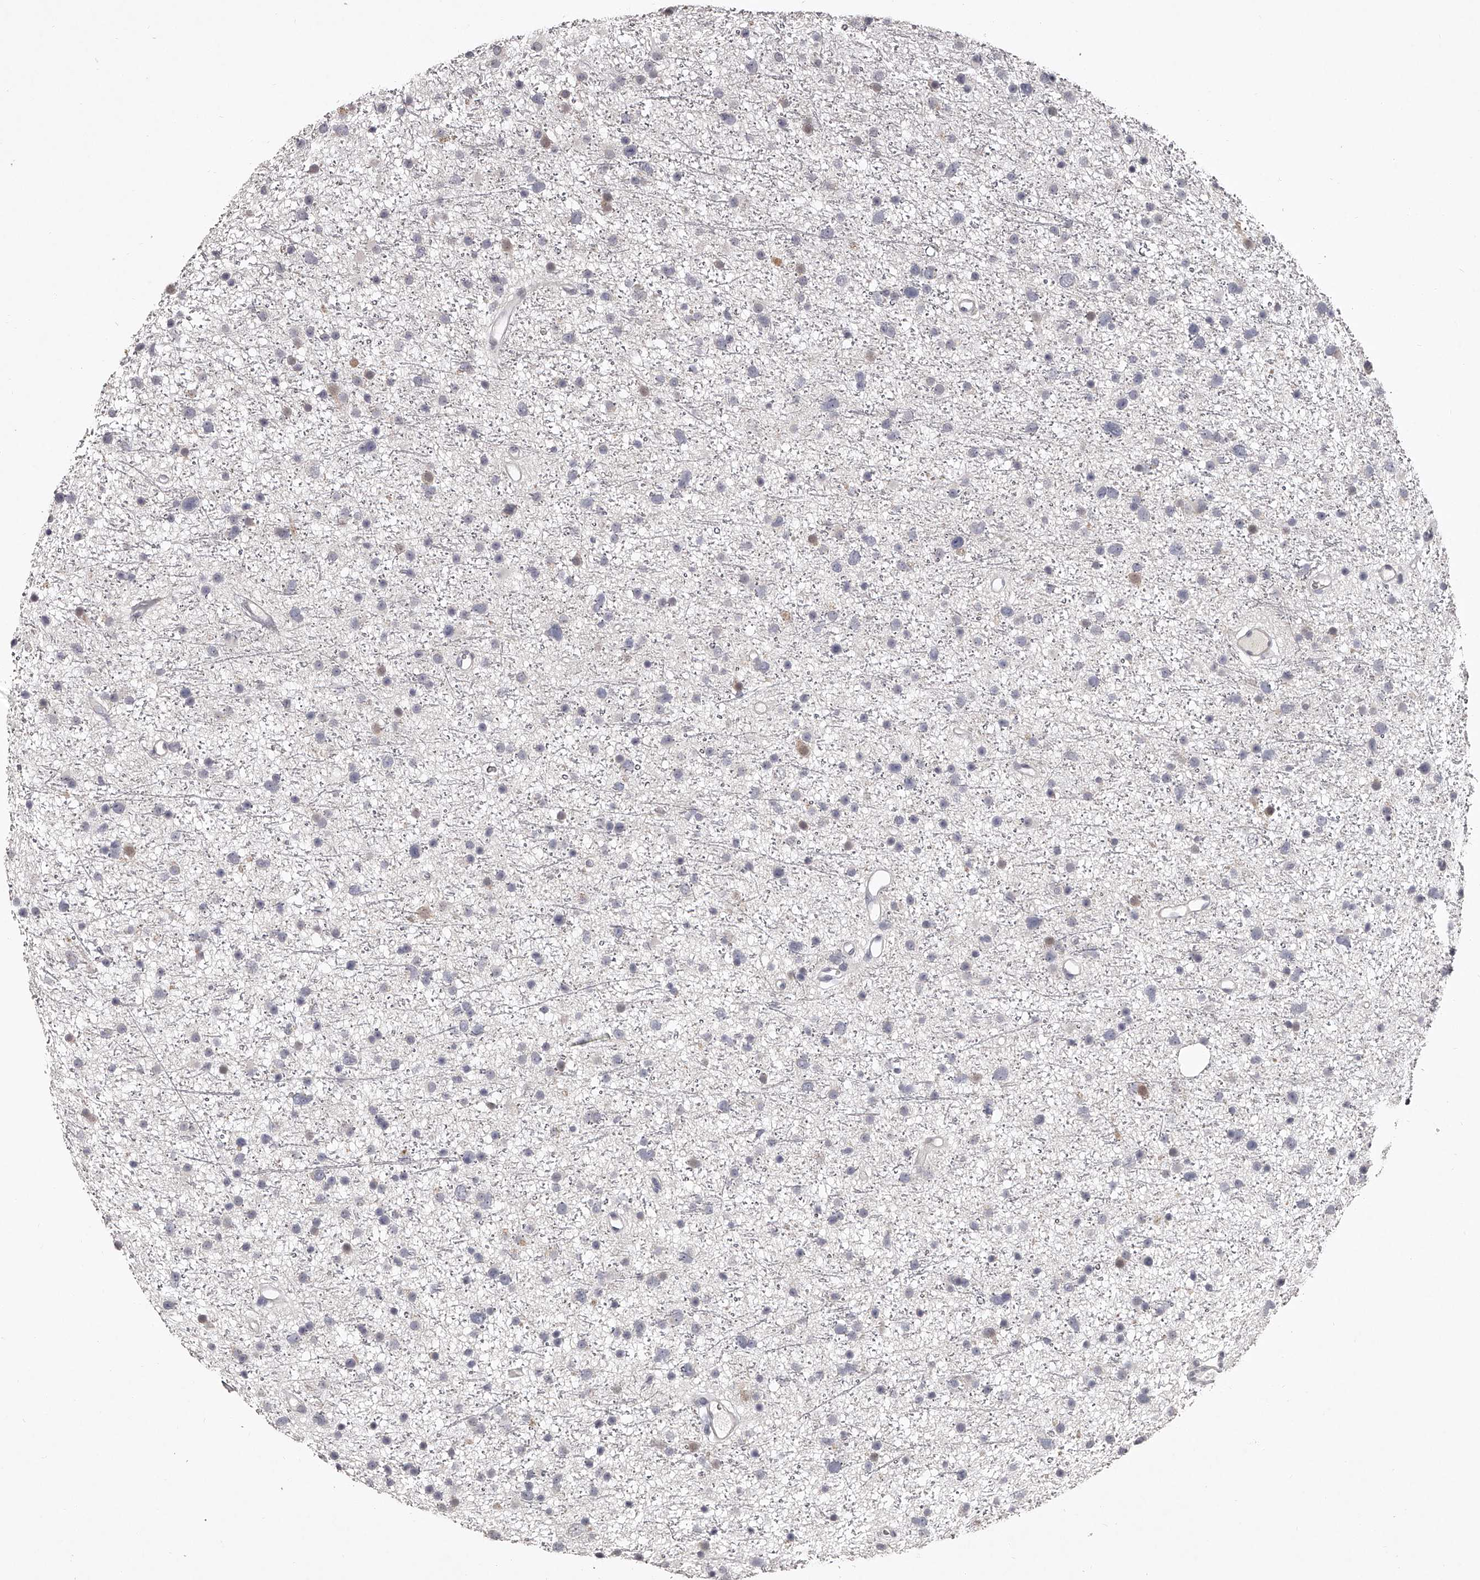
{"staining": {"intensity": "negative", "quantity": "none", "location": "none"}, "tissue": "glioma", "cell_type": "Tumor cells", "image_type": "cancer", "snomed": [{"axis": "morphology", "description": "Glioma, malignant, Low grade"}, {"axis": "topography", "description": "Cerebral cortex"}], "caption": "A high-resolution micrograph shows IHC staining of low-grade glioma (malignant), which shows no significant expression in tumor cells. (DAB (3,3'-diaminobenzidine) IHC visualized using brightfield microscopy, high magnification).", "gene": "NT5DC1", "patient": {"sex": "female", "age": 39}}